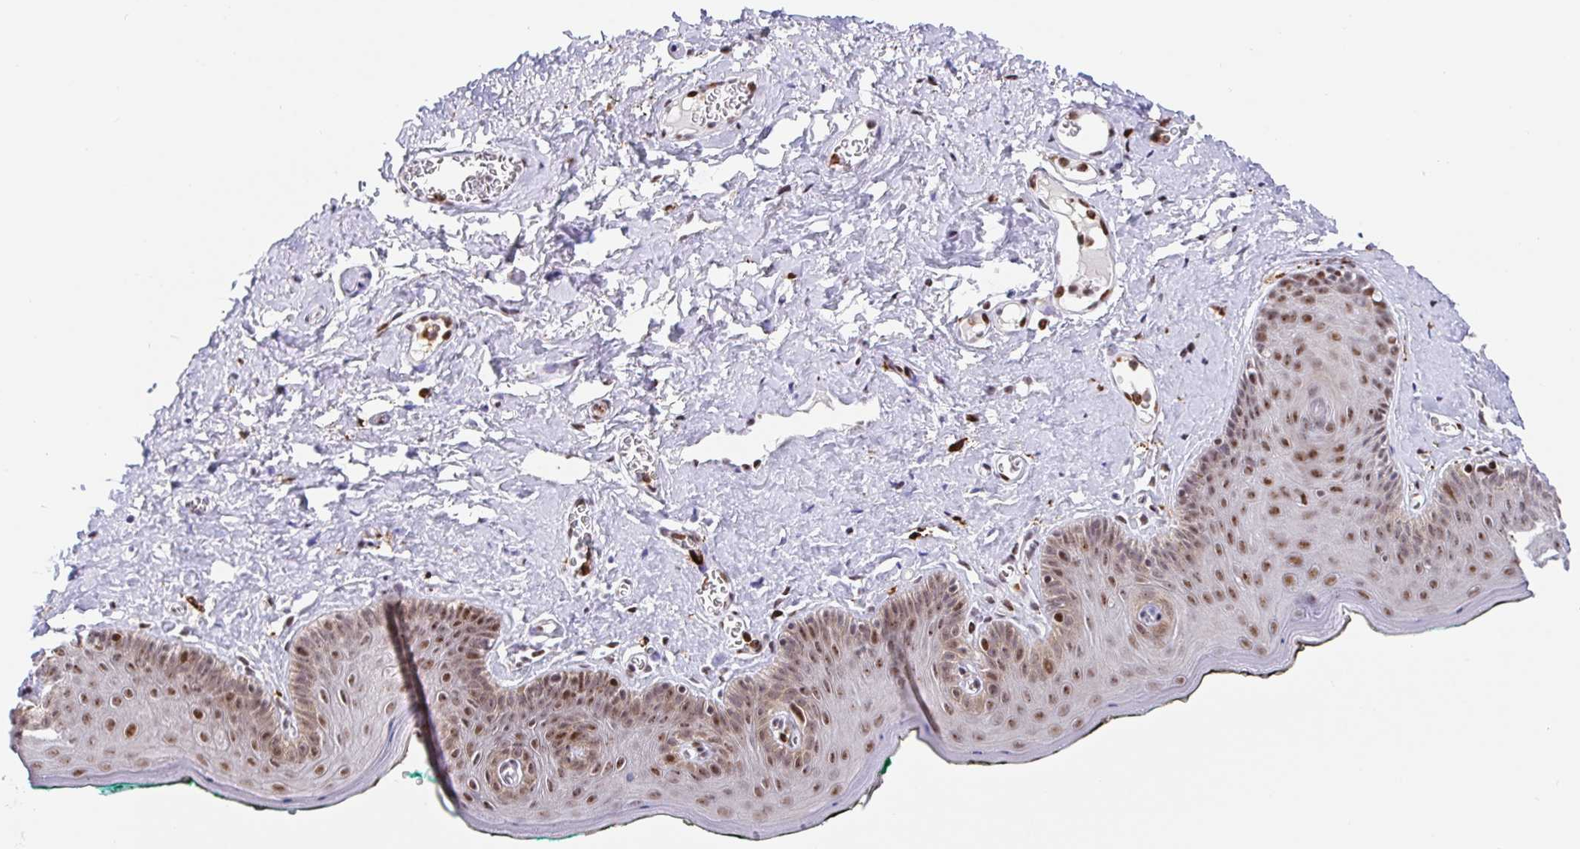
{"staining": {"intensity": "strong", "quantity": "25%-75%", "location": "nuclear"}, "tissue": "skin", "cell_type": "Epidermal cells", "image_type": "normal", "snomed": [{"axis": "morphology", "description": "Normal tissue, NOS"}, {"axis": "topography", "description": "Vulva"}, {"axis": "topography", "description": "Peripheral nerve tissue"}], "caption": "Immunohistochemistry staining of benign skin, which displays high levels of strong nuclear positivity in approximately 25%-75% of epidermal cells indicating strong nuclear protein staining. The staining was performed using DAB (3,3'-diaminobenzidine) (brown) for protein detection and nuclei were counterstained in hematoxylin (blue).", "gene": "SETD5", "patient": {"sex": "female", "age": 66}}